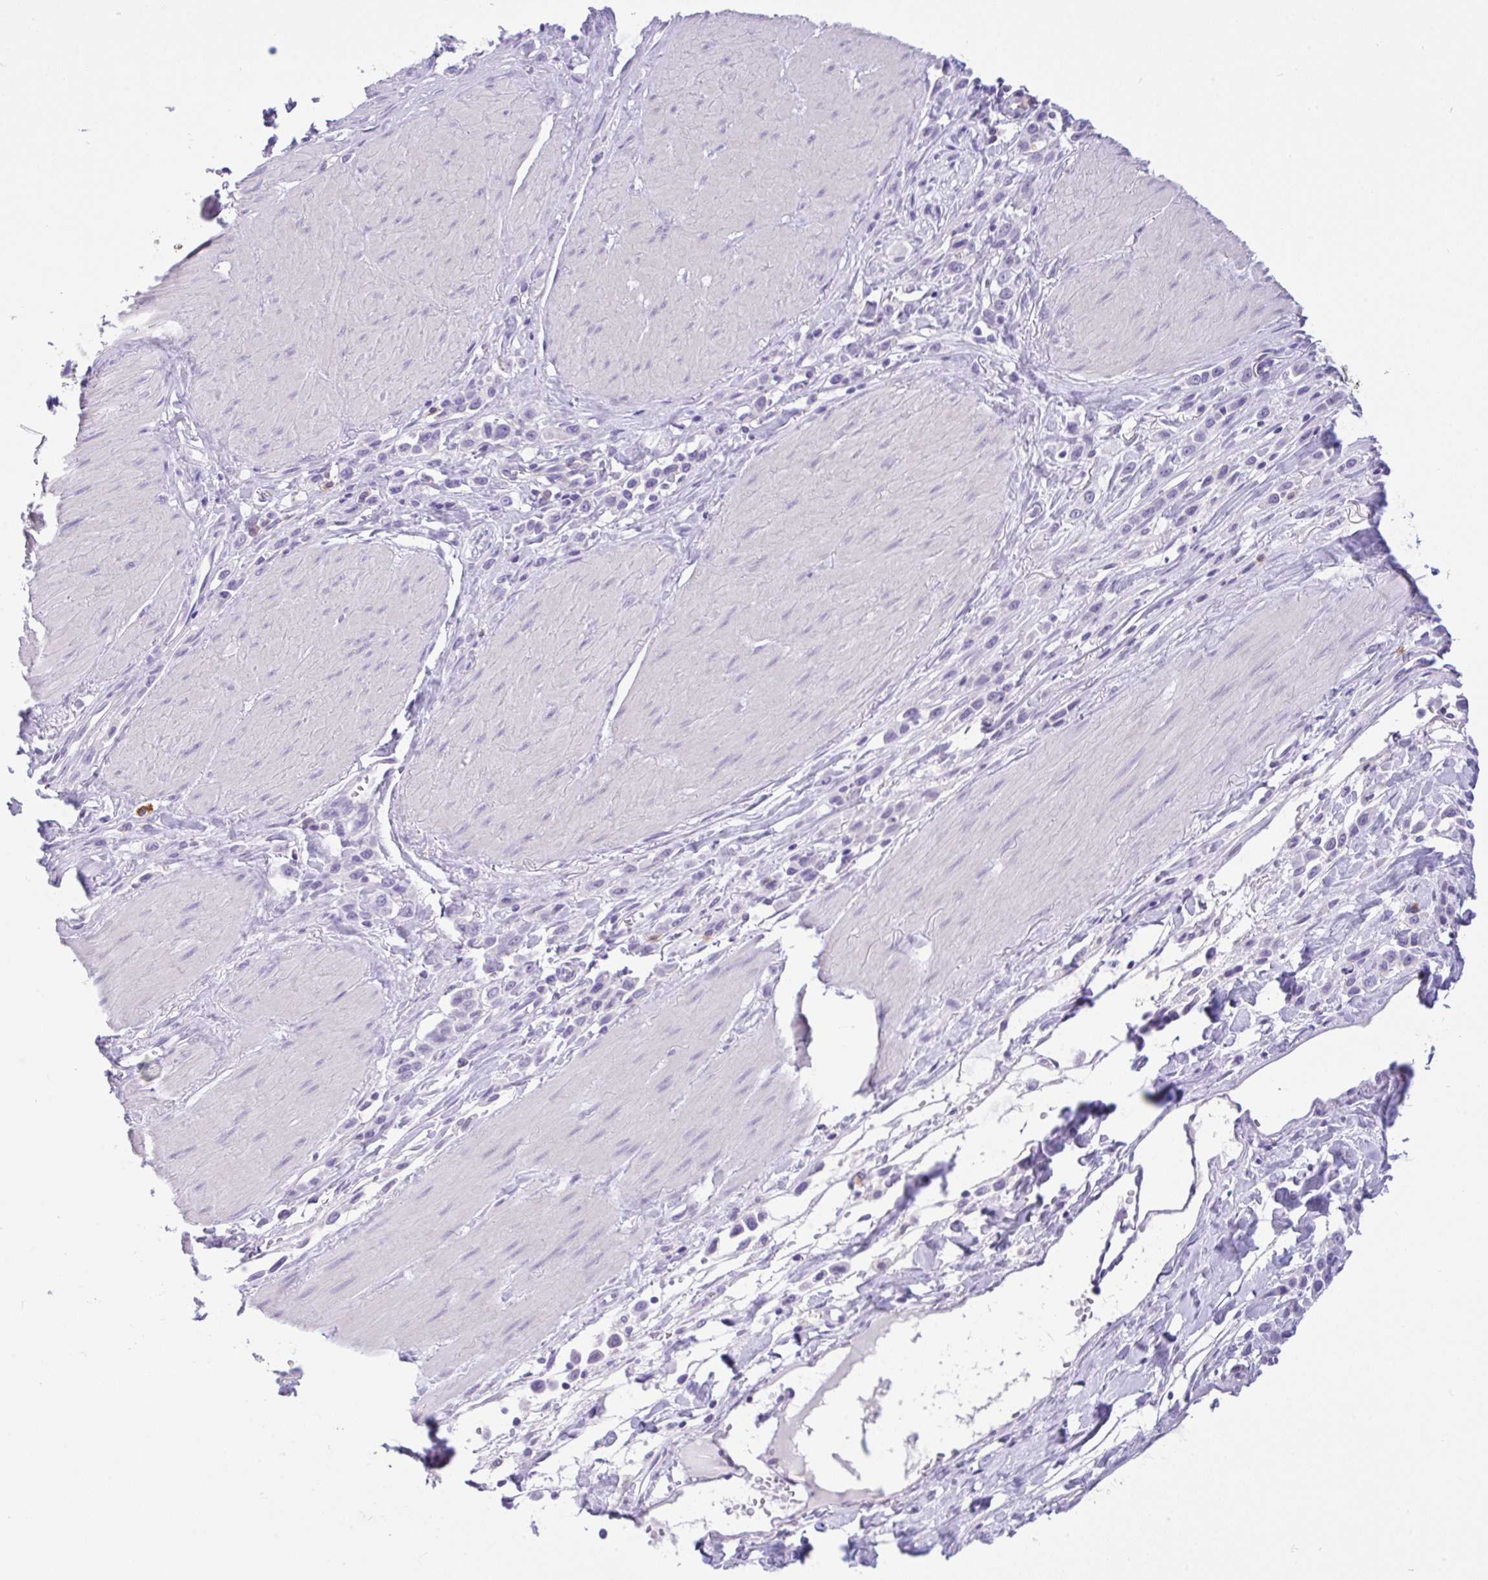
{"staining": {"intensity": "negative", "quantity": "none", "location": "none"}, "tissue": "stomach cancer", "cell_type": "Tumor cells", "image_type": "cancer", "snomed": [{"axis": "morphology", "description": "Adenocarcinoma, NOS"}, {"axis": "topography", "description": "Stomach"}], "caption": "An image of stomach adenocarcinoma stained for a protein exhibits no brown staining in tumor cells.", "gene": "NCF1", "patient": {"sex": "male", "age": 47}}